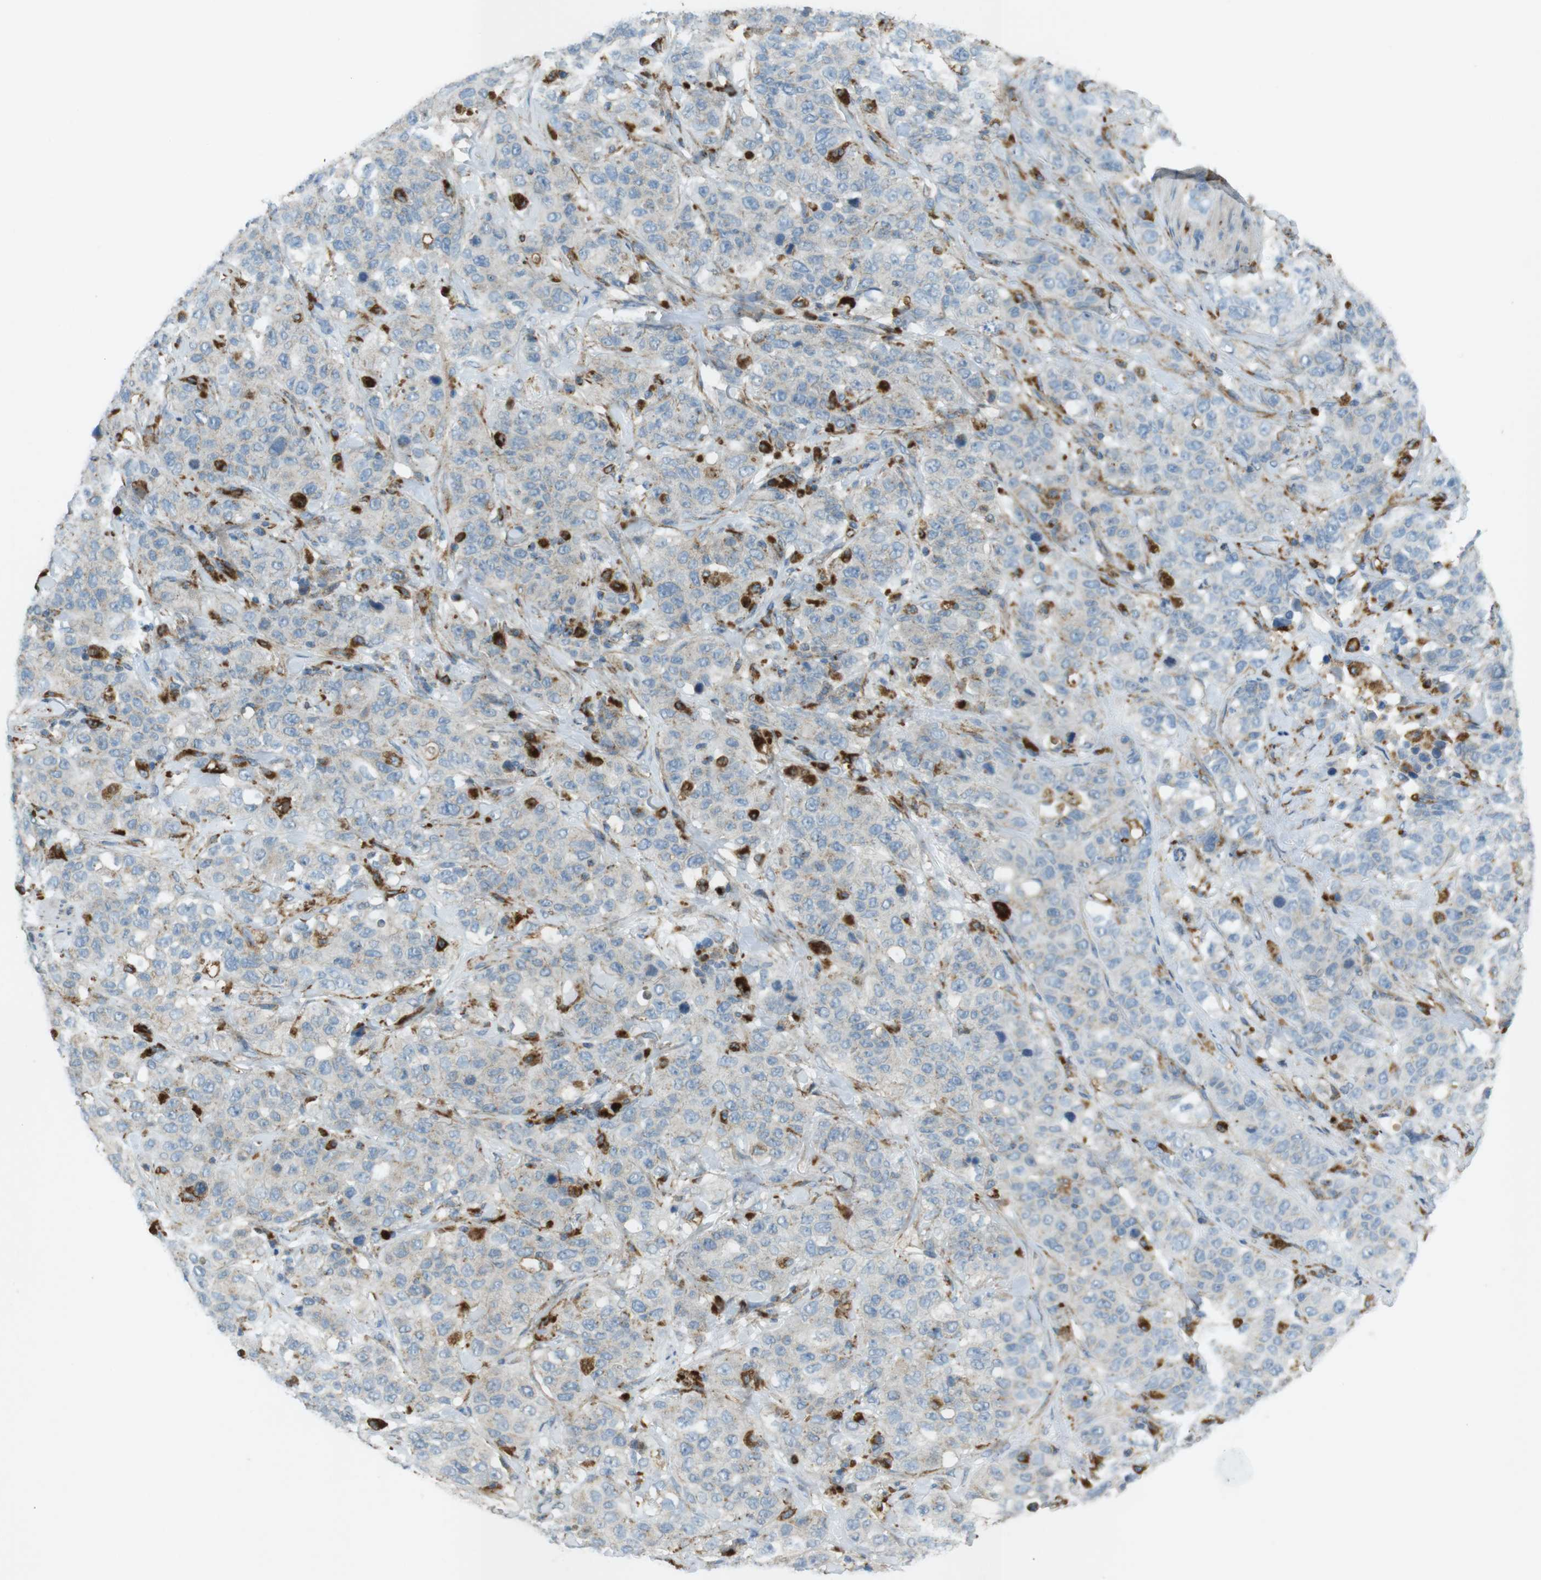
{"staining": {"intensity": "moderate", "quantity": "<25%", "location": "cytoplasmic/membranous"}, "tissue": "stomach cancer", "cell_type": "Tumor cells", "image_type": "cancer", "snomed": [{"axis": "morphology", "description": "Adenocarcinoma, NOS"}, {"axis": "topography", "description": "Stomach"}], "caption": "Moderate cytoplasmic/membranous staining is appreciated in approximately <25% of tumor cells in stomach cancer (adenocarcinoma).", "gene": "LAMP1", "patient": {"sex": "male", "age": 48}}